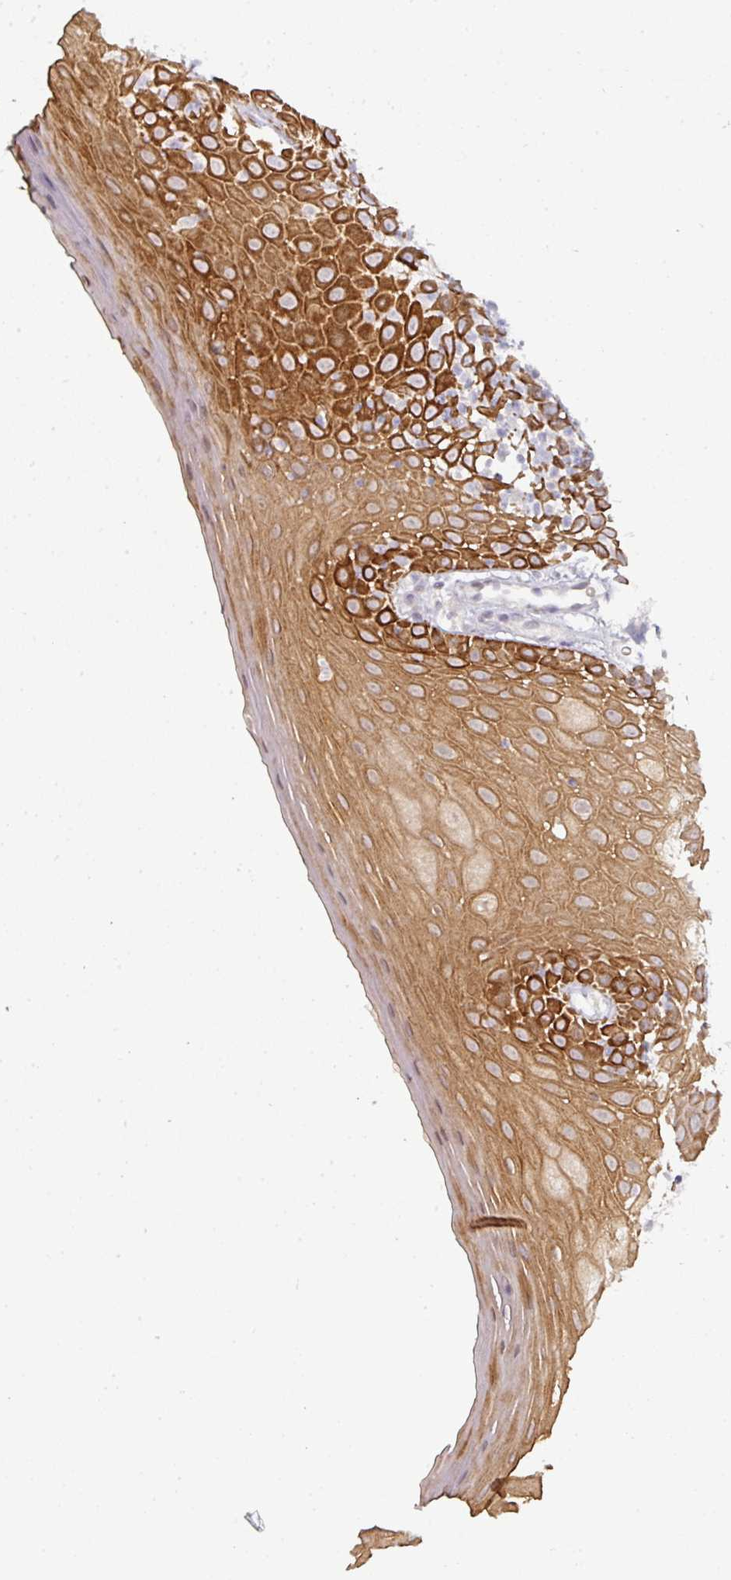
{"staining": {"intensity": "strong", "quantity": "25%-75%", "location": "cytoplasmic/membranous"}, "tissue": "oral mucosa", "cell_type": "Squamous epithelial cells", "image_type": "normal", "snomed": [{"axis": "morphology", "description": "Normal tissue, NOS"}, {"axis": "morphology", "description": "Squamous cell carcinoma, NOS"}, {"axis": "topography", "description": "Oral tissue"}, {"axis": "topography", "description": "Tounge, NOS"}, {"axis": "topography", "description": "Head-Neck"}], "caption": "Strong cytoplasmic/membranous positivity for a protein is identified in approximately 25%-75% of squamous epithelial cells of benign oral mucosa using IHC.", "gene": "GTF2H3", "patient": {"sex": "male", "age": 76}}